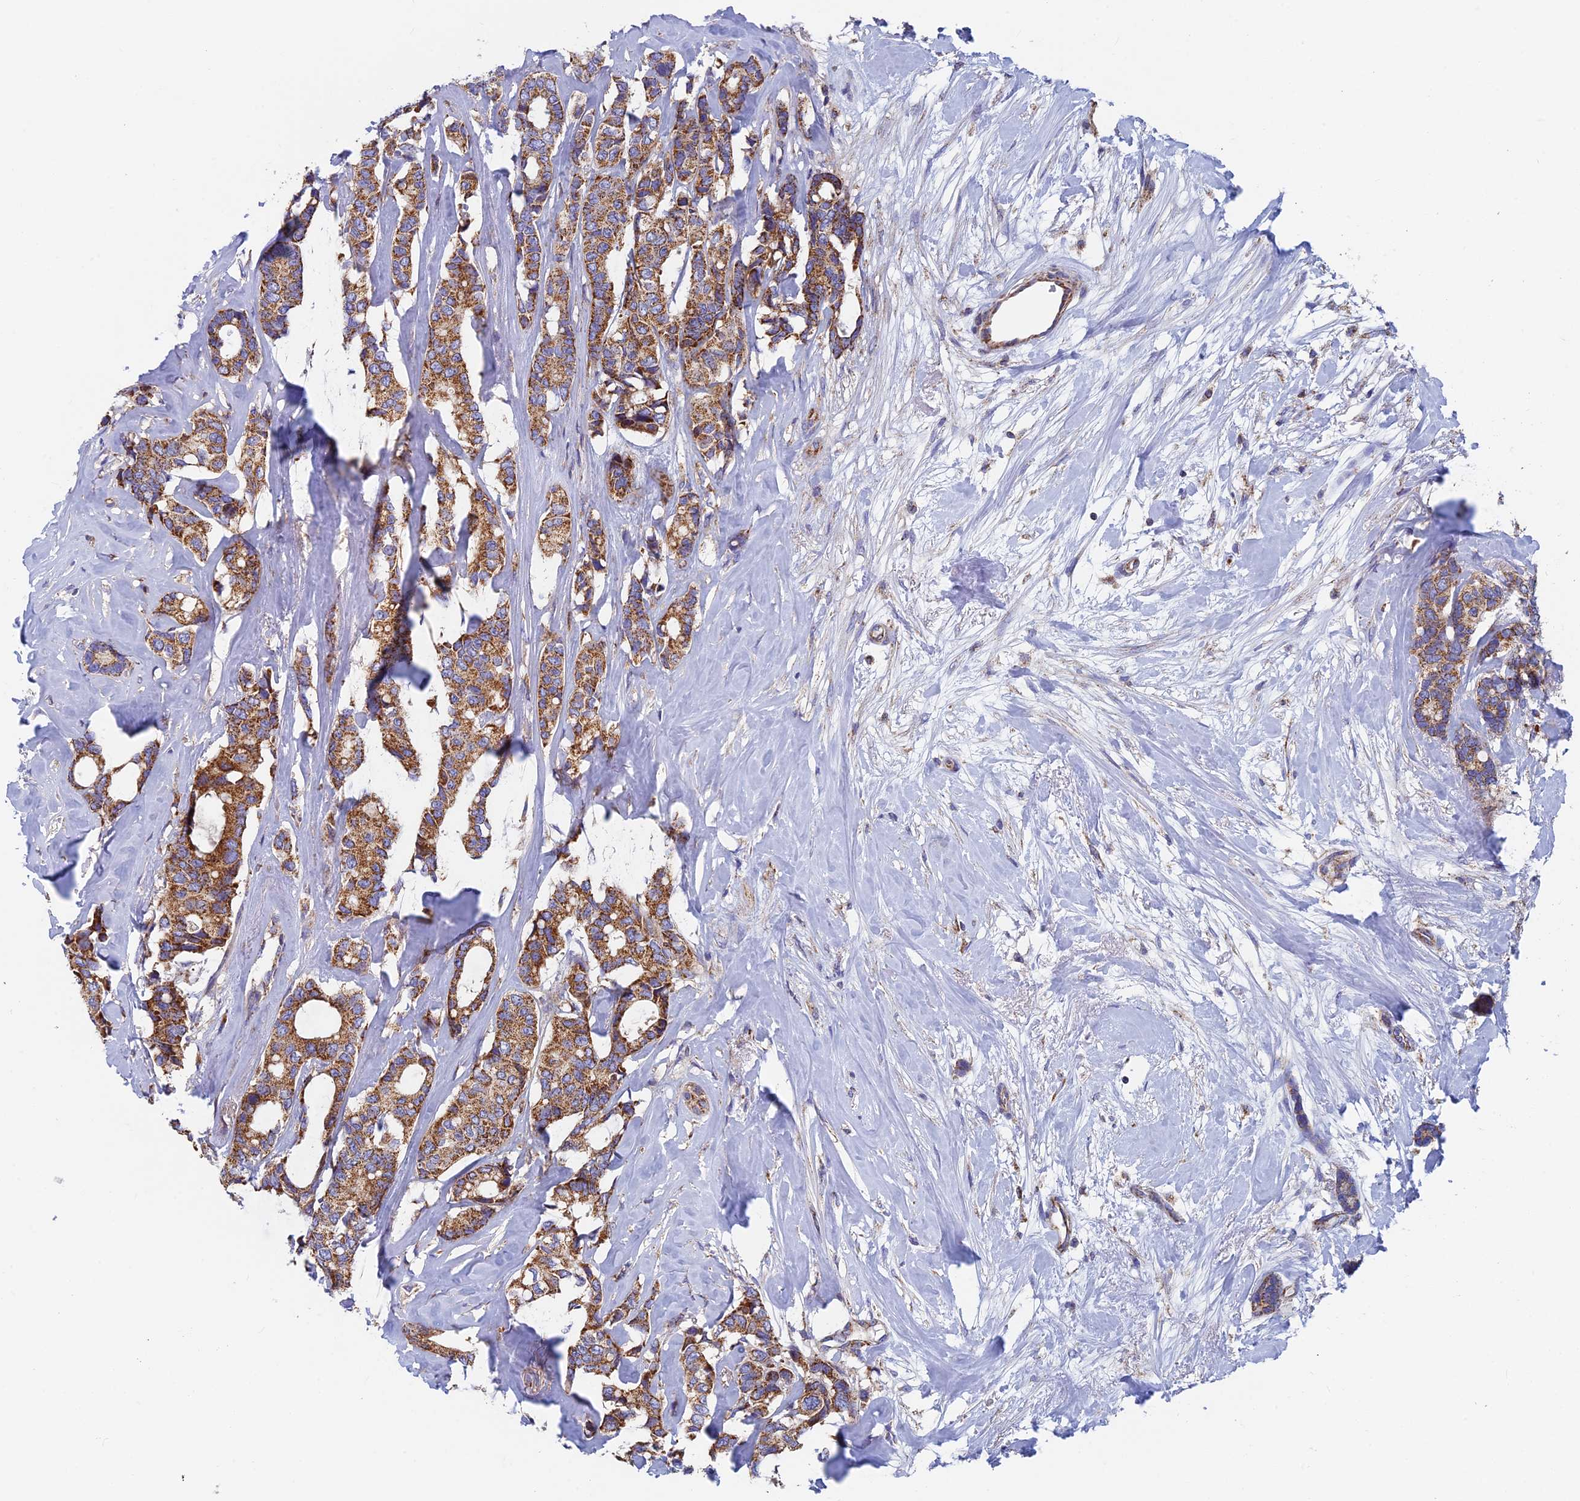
{"staining": {"intensity": "moderate", "quantity": ">75%", "location": "cytoplasmic/membranous"}, "tissue": "breast cancer", "cell_type": "Tumor cells", "image_type": "cancer", "snomed": [{"axis": "morphology", "description": "Duct carcinoma"}, {"axis": "topography", "description": "Breast"}], "caption": "Protein analysis of breast cancer (intraductal carcinoma) tissue reveals moderate cytoplasmic/membranous positivity in approximately >75% of tumor cells.", "gene": "MRPS9", "patient": {"sex": "female", "age": 87}}